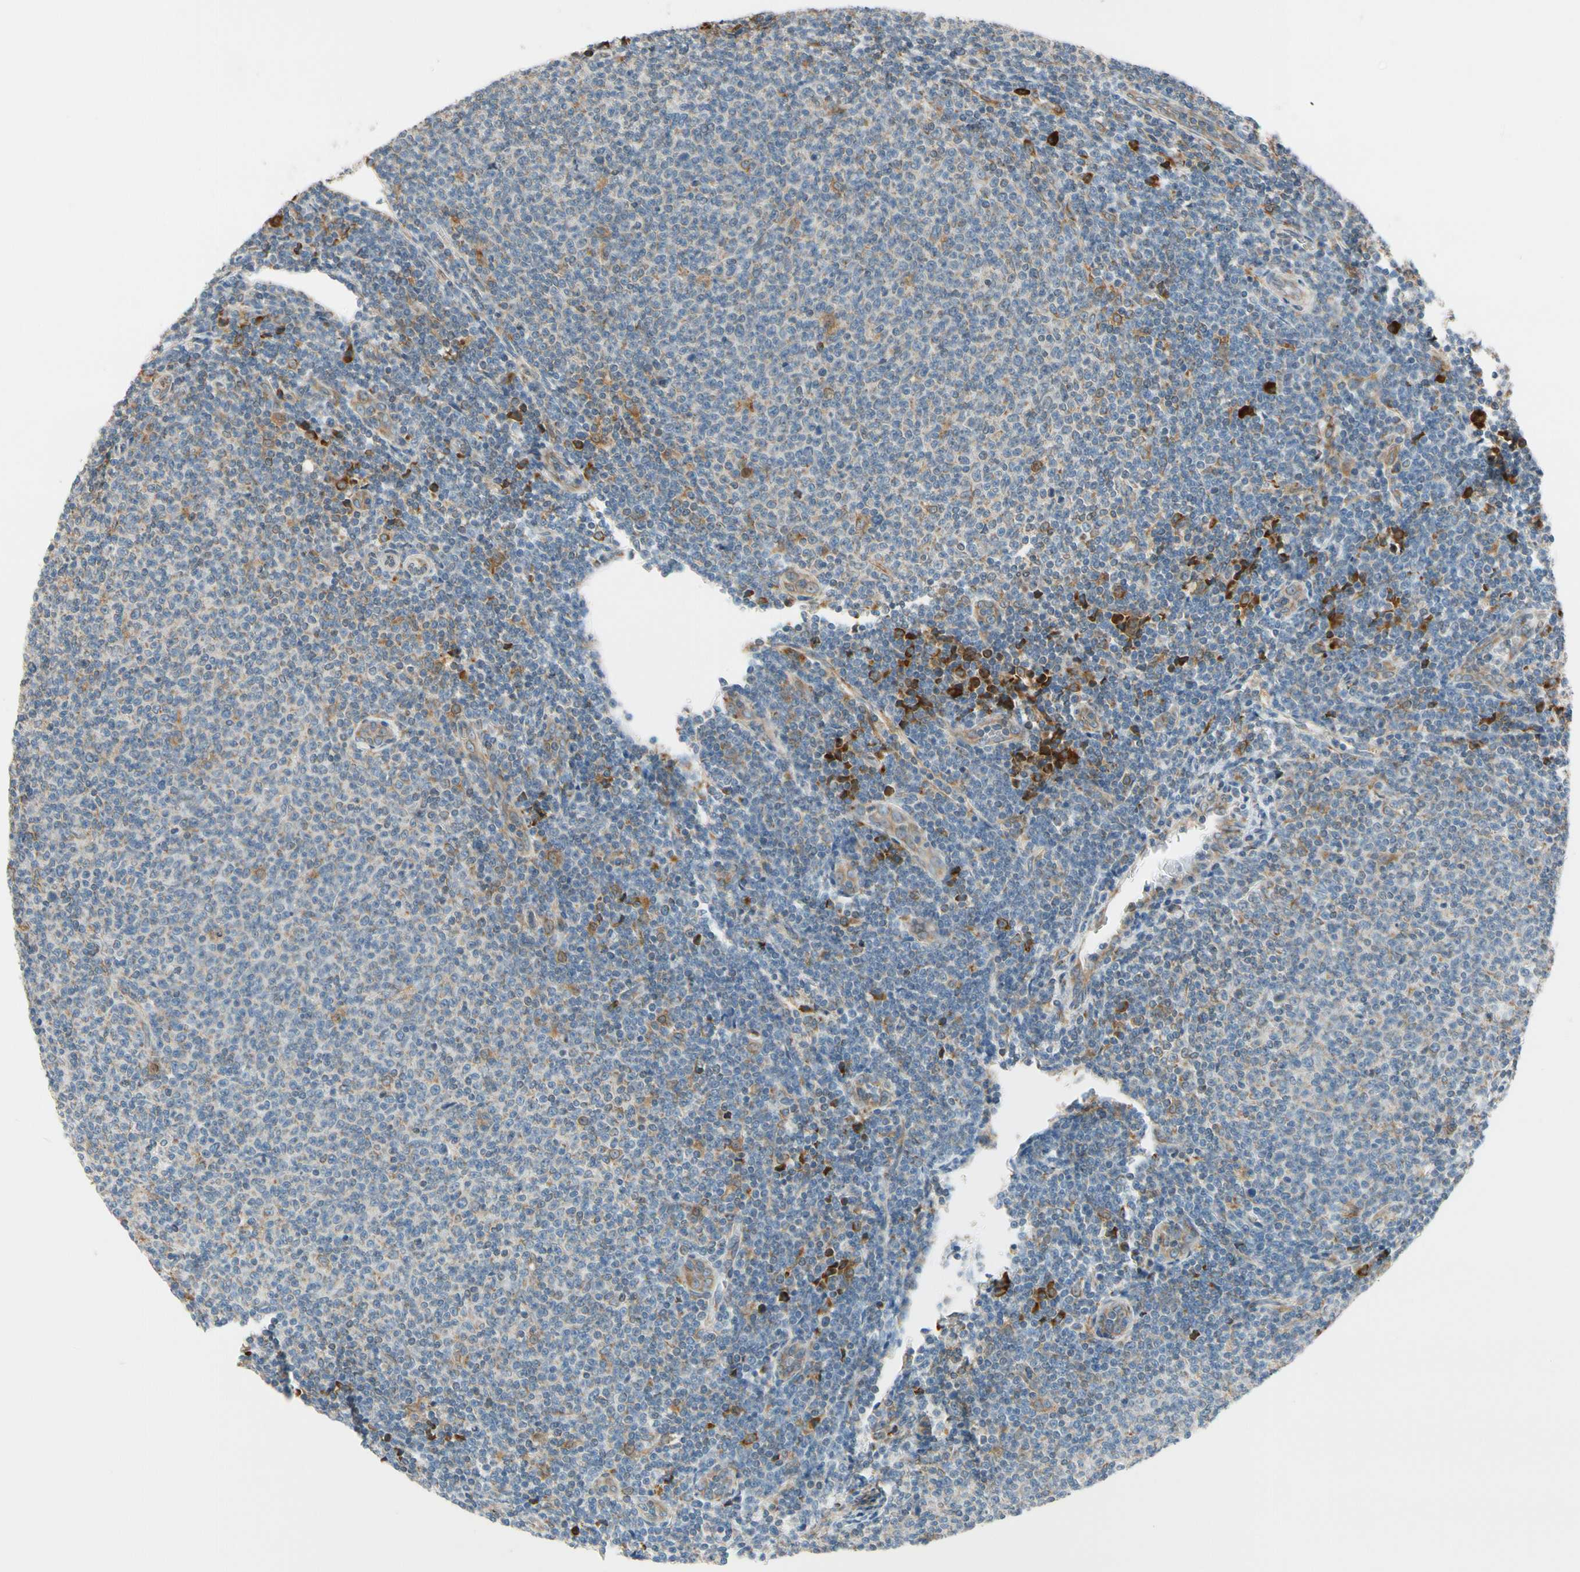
{"staining": {"intensity": "weak", "quantity": "<25%", "location": "cytoplasmic/membranous"}, "tissue": "lymphoma", "cell_type": "Tumor cells", "image_type": "cancer", "snomed": [{"axis": "morphology", "description": "Malignant lymphoma, non-Hodgkin's type, Low grade"}, {"axis": "topography", "description": "Lymph node"}], "caption": "IHC image of lymphoma stained for a protein (brown), which demonstrates no positivity in tumor cells.", "gene": "RPN2", "patient": {"sex": "male", "age": 66}}